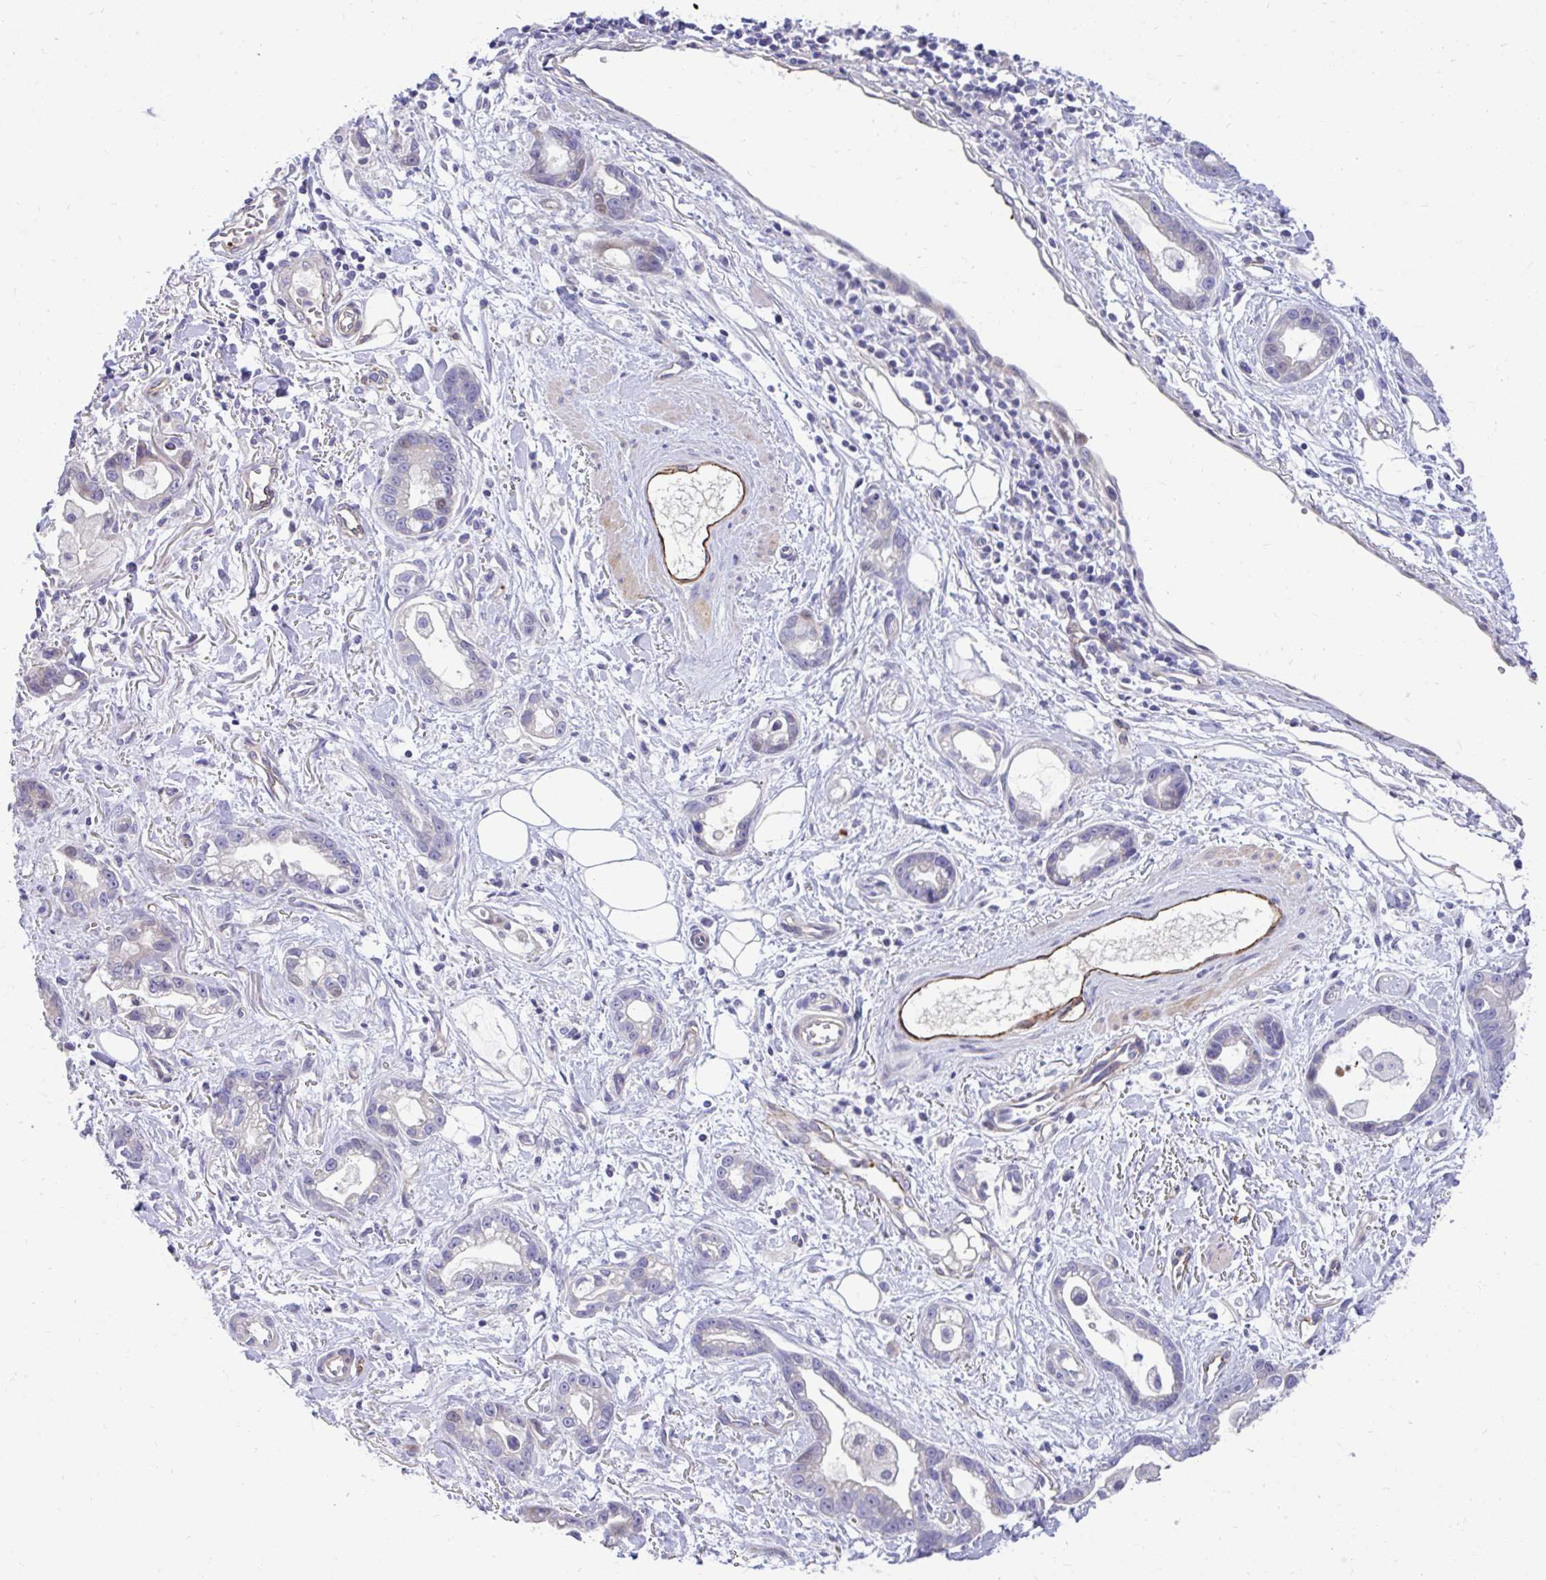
{"staining": {"intensity": "weak", "quantity": "<25%", "location": "cytoplasmic/membranous"}, "tissue": "stomach cancer", "cell_type": "Tumor cells", "image_type": "cancer", "snomed": [{"axis": "morphology", "description": "Adenocarcinoma, NOS"}, {"axis": "topography", "description": "Stomach"}], "caption": "Stomach cancer was stained to show a protein in brown. There is no significant expression in tumor cells. (Stains: DAB immunohistochemistry (IHC) with hematoxylin counter stain, Microscopy: brightfield microscopy at high magnification).", "gene": "ESPNL", "patient": {"sex": "male", "age": 55}}